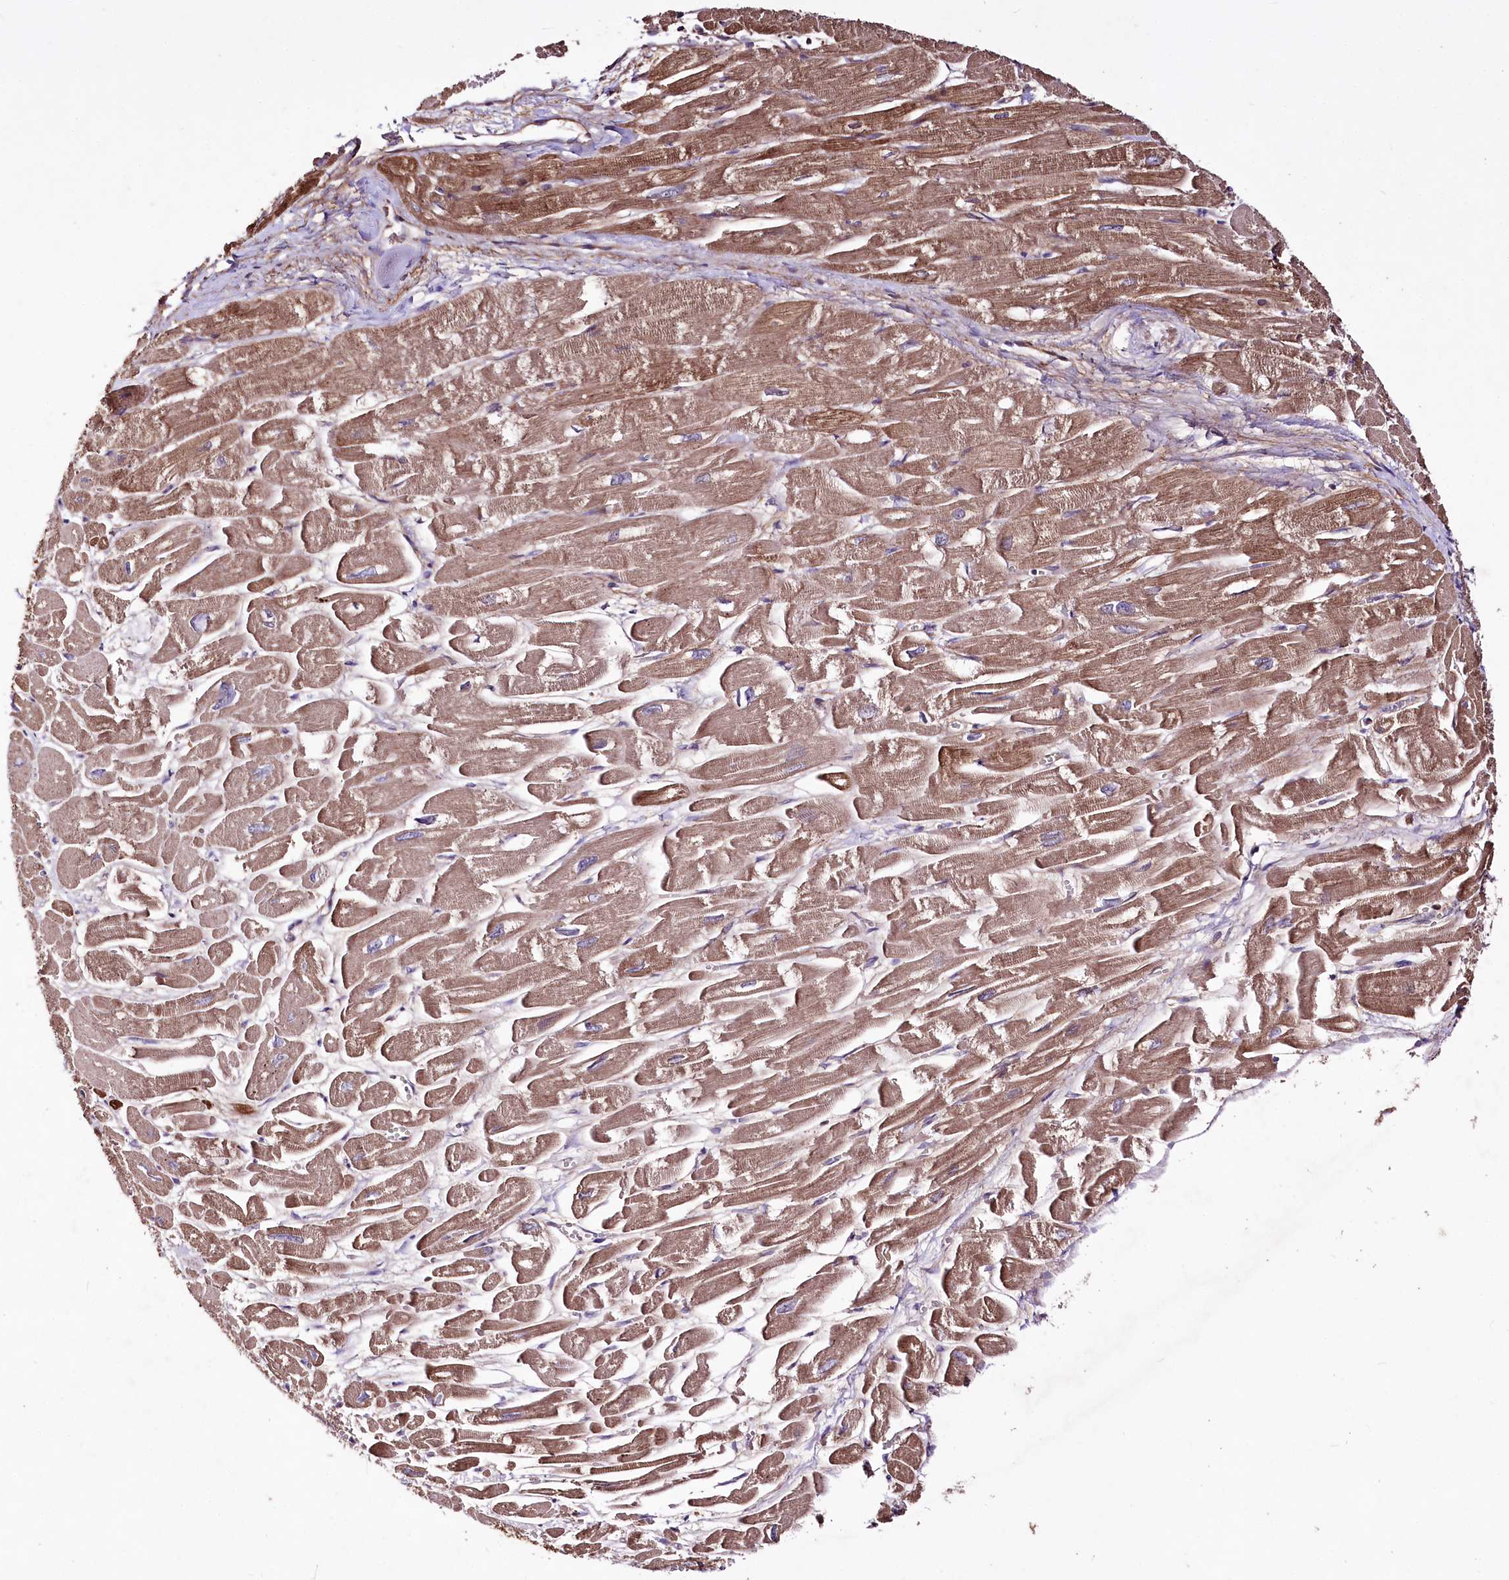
{"staining": {"intensity": "moderate", "quantity": ">75%", "location": "cytoplasmic/membranous"}, "tissue": "heart muscle", "cell_type": "Cardiomyocytes", "image_type": "normal", "snomed": [{"axis": "morphology", "description": "Normal tissue, NOS"}, {"axis": "topography", "description": "Heart"}], "caption": "A histopathology image of human heart muscle stained for a protein exhibits moderate cytoplasmic/membranous brown staining in cardiomyocytes. The staining was performed using DAB (3,3'-diaminobenzidine), with brown indicating positive protein expression. Nuclei are stained blue with hematoxylin.", "gene": "WWC1", "patient": {"sex": "male", "age": 54}}